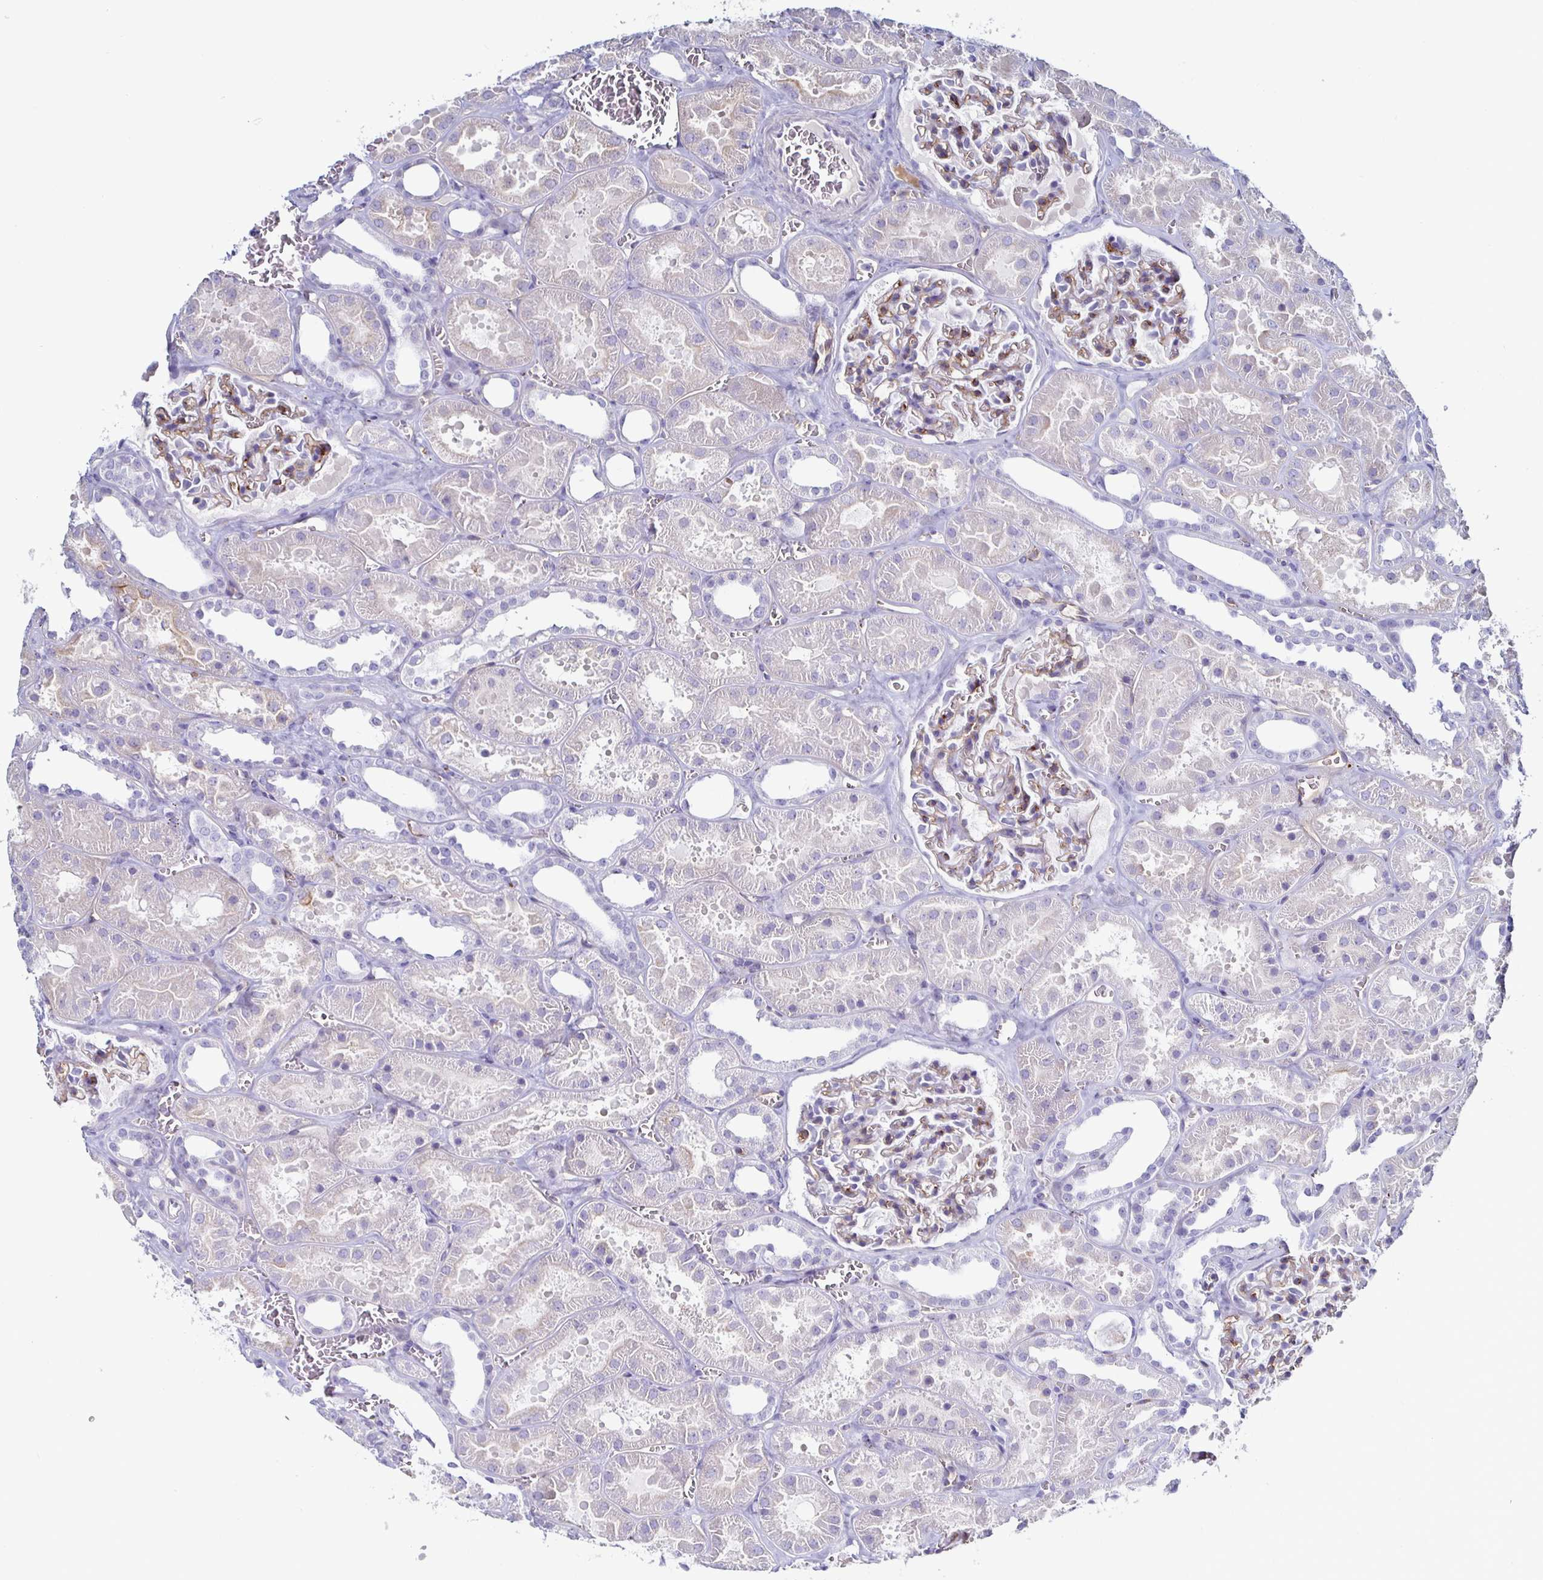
{"staining": {"intensity": "moderate", "quantity": "<25%", "location": "cytoplasmic/membranous"}, "tissue": "kidney", "cell_type": "Cells in glomeruli", "image_type": "normal", "snomed": [{"axis": "morphology", "description": "Normal tissue, NOS"}, {"axis": "topography", "description": "Kidney"}], "caption": "Cells in glomeruli reveal low levels of moderate cytoplasmic/membranous staining in about <25% of cells in normal kidney. (Stains: DAB (3,3'-diaminobenzidine) in brown, nuclei in blue, Microscopy: brightfield microscopy at high magnification).", "gene": "ACSBG2", "patient": {"sex": "female", "age": 41}}